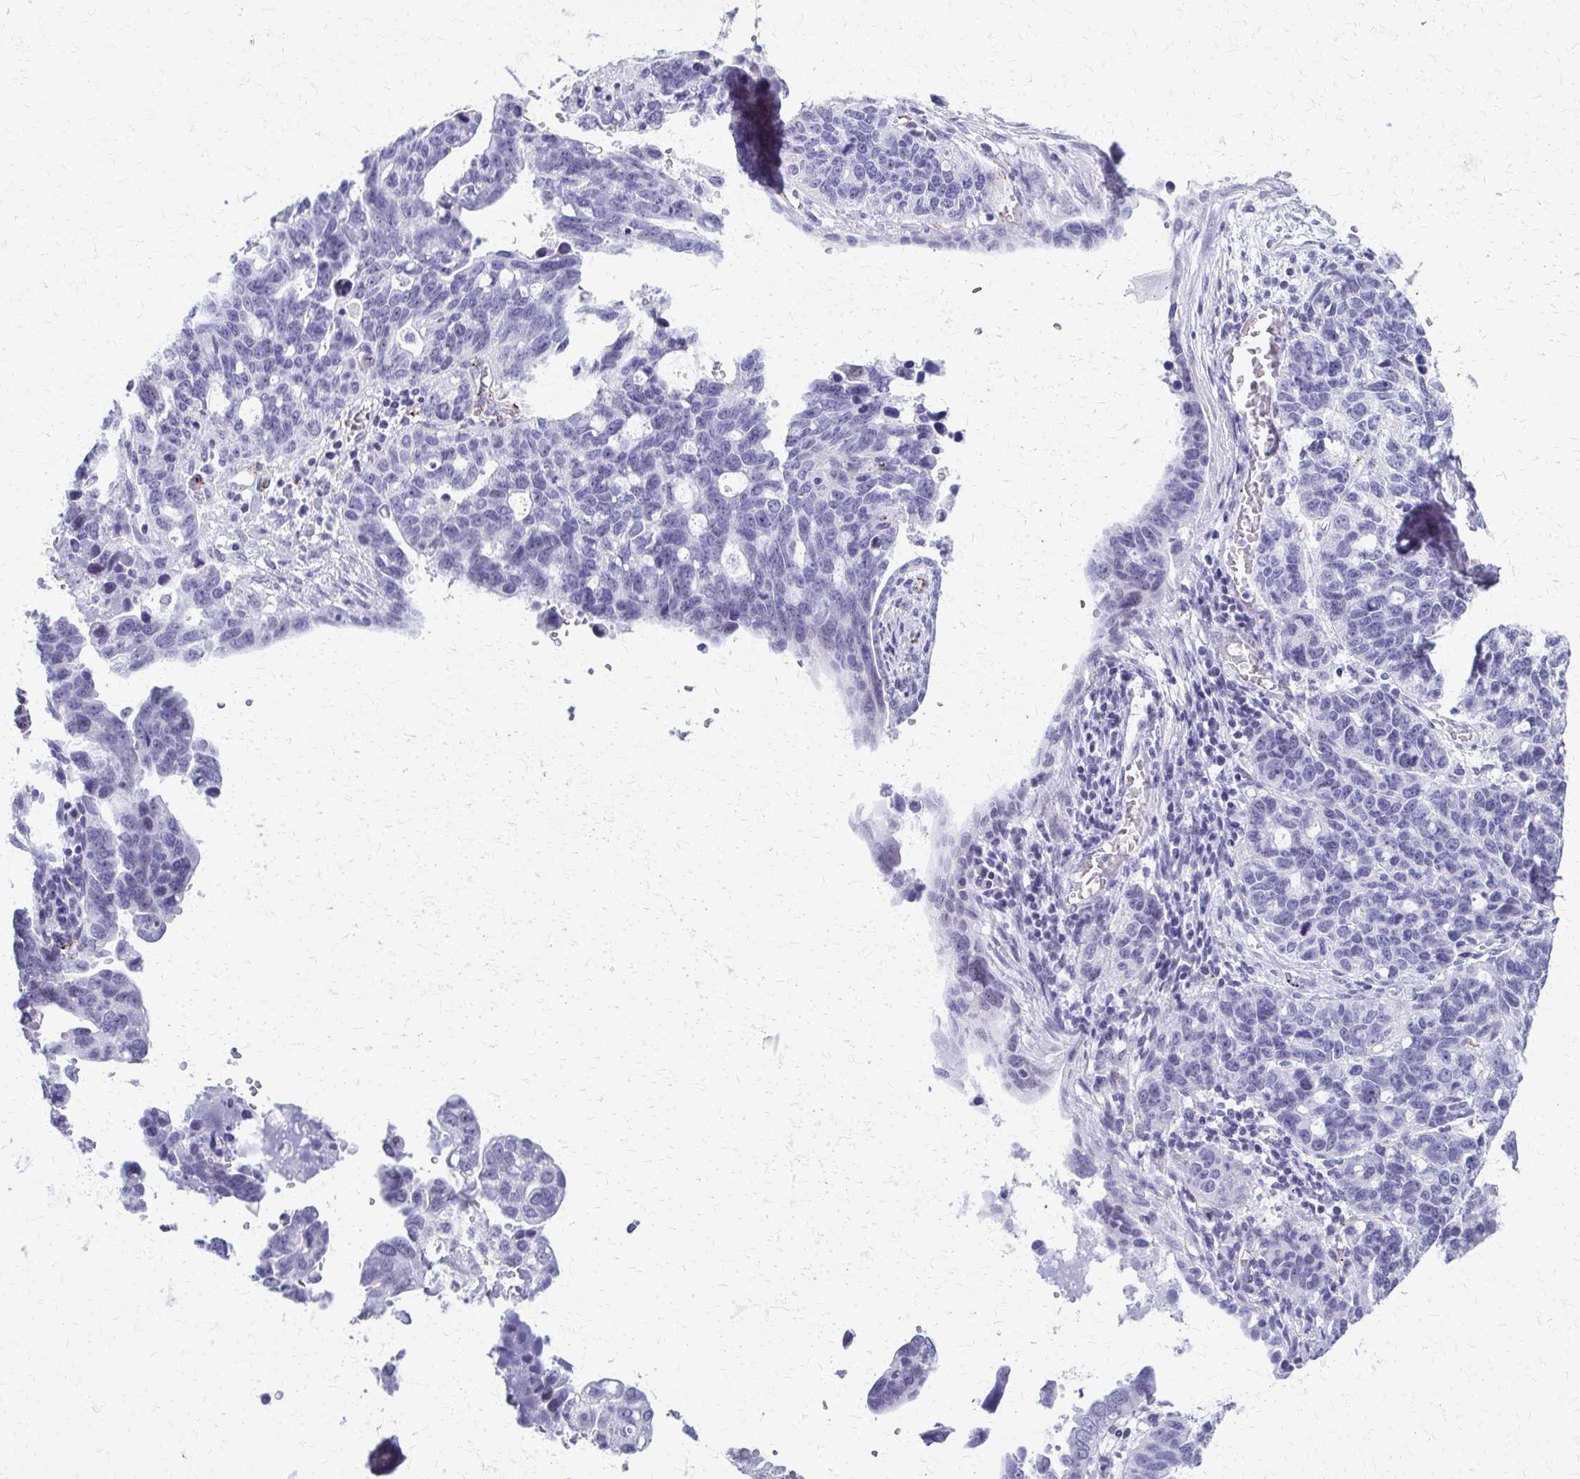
{"staining": {"intensity": "negative", "quantity": "none", "location": "none"}, "tissue": "ovarian cancer", "cell_type": "Tumor cells", "image_type": "cancer", "snomed": [{"axis": "morphology", "description": "Cystadenocarcinoma, serous, NOS"}, {"axis": "topography", "description": "Ovary"}], "caption": "Immunohistochemistry (IHC) of human ovarian serous cystadenocarcinoma reveals no staining in tumor cells. (Brightfield microscopy of DAB IHC at high magnification).", "gene": "FAM162B", "patient": {"sex": "female", "age": 69}}